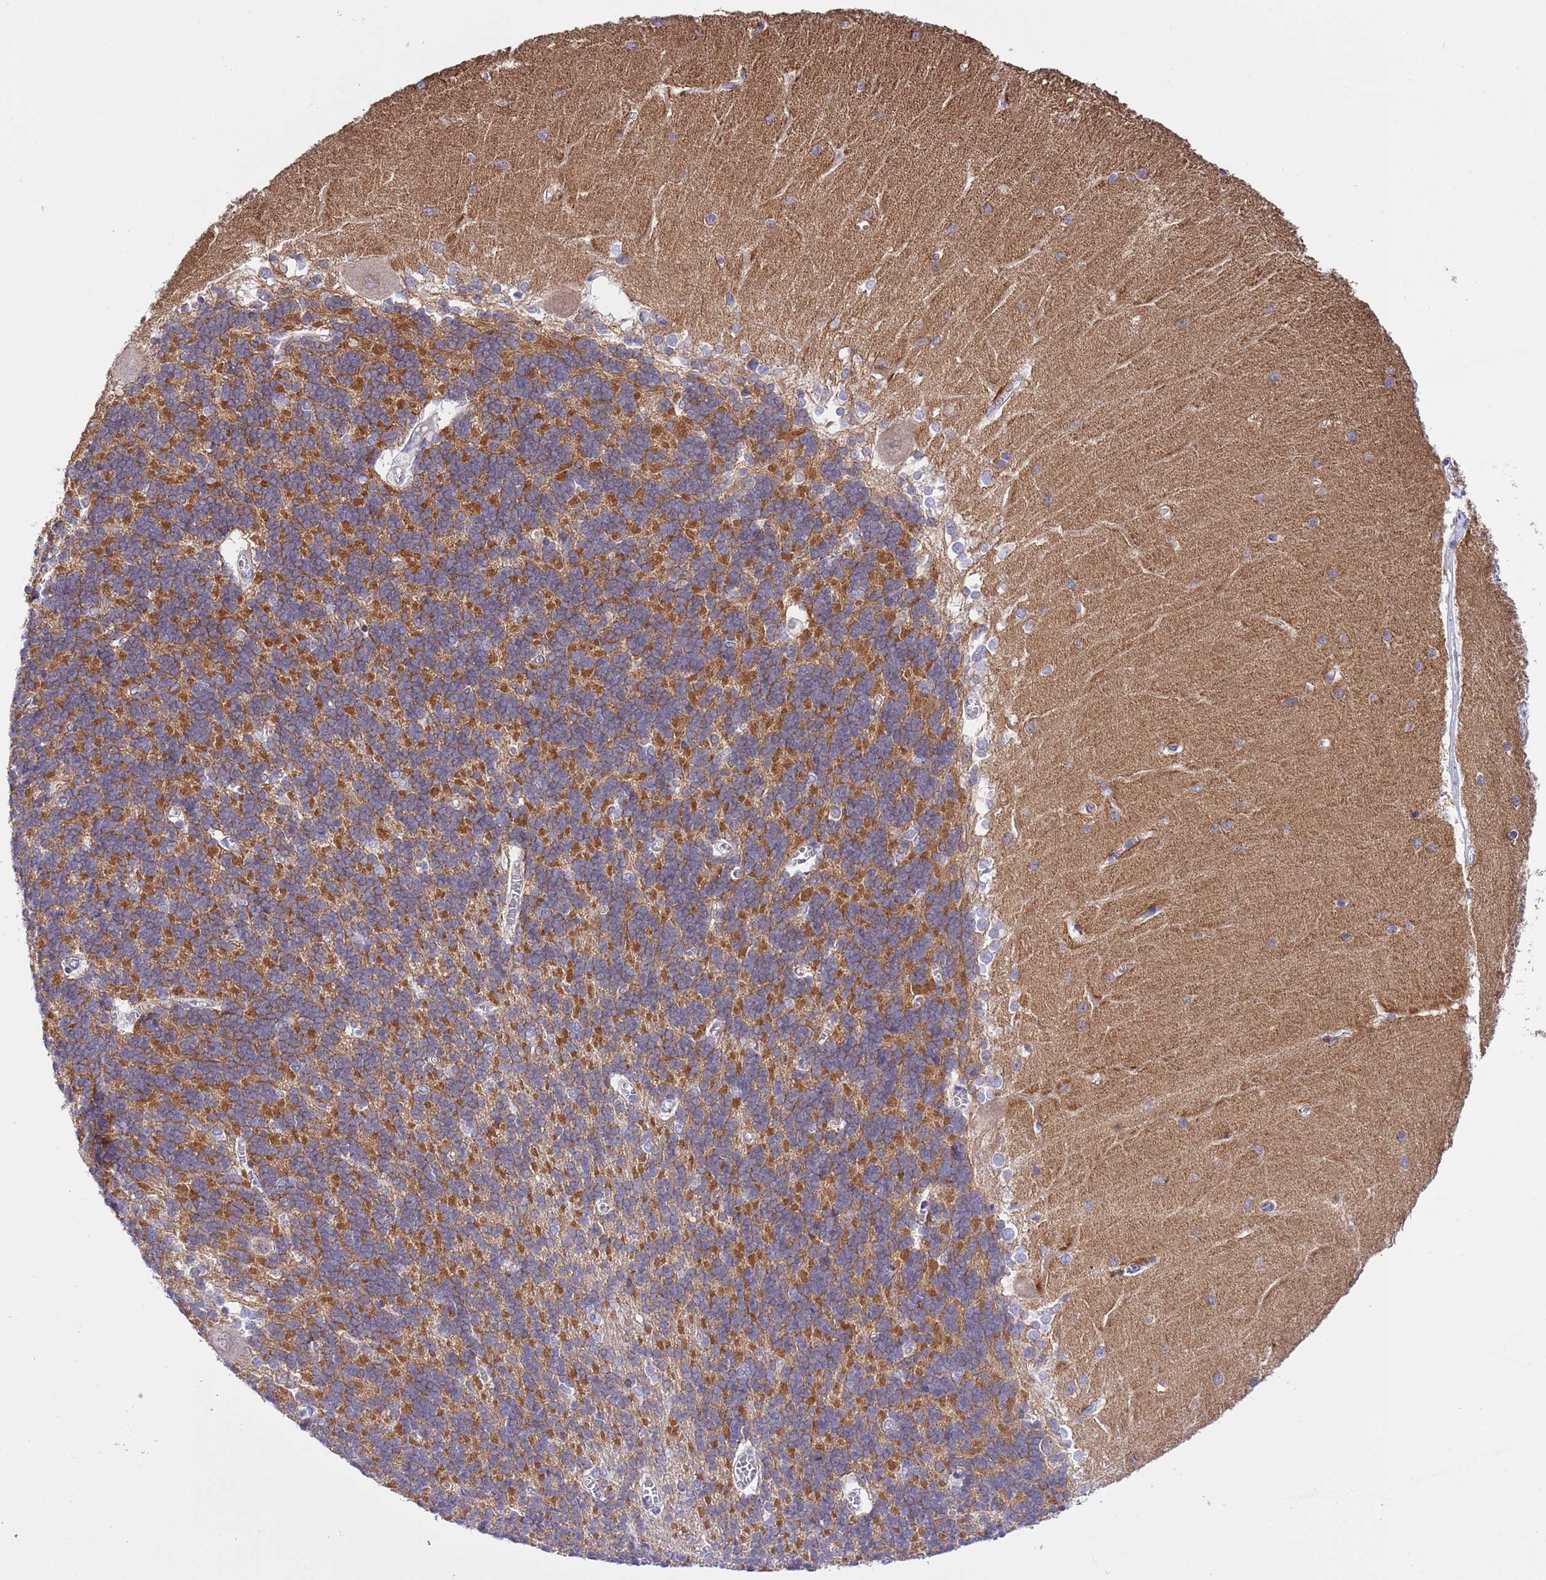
{"staining": {"intensity": "moderate", "quantity": ">75%", "location": "cytoplasmic/membranous"}, "tissue": "cerebellum", "cell_type": "Cells in granular layer", "image_type": "normal", "snomed": [{"axis": "morphology", "description": "Normal tissue, NOS"}, {"axis": "topography", "description": "Cerebellum"}], "caption": "This histopathology image exhibits immunohistochemistry (IHC) staining of benign cerebellum, with medium moderate cytoplasmic/membranous expression in approximately >75% of cells in granular layer.", "gene": "NET1", "patient": {"sex": "male", "age": 37}}